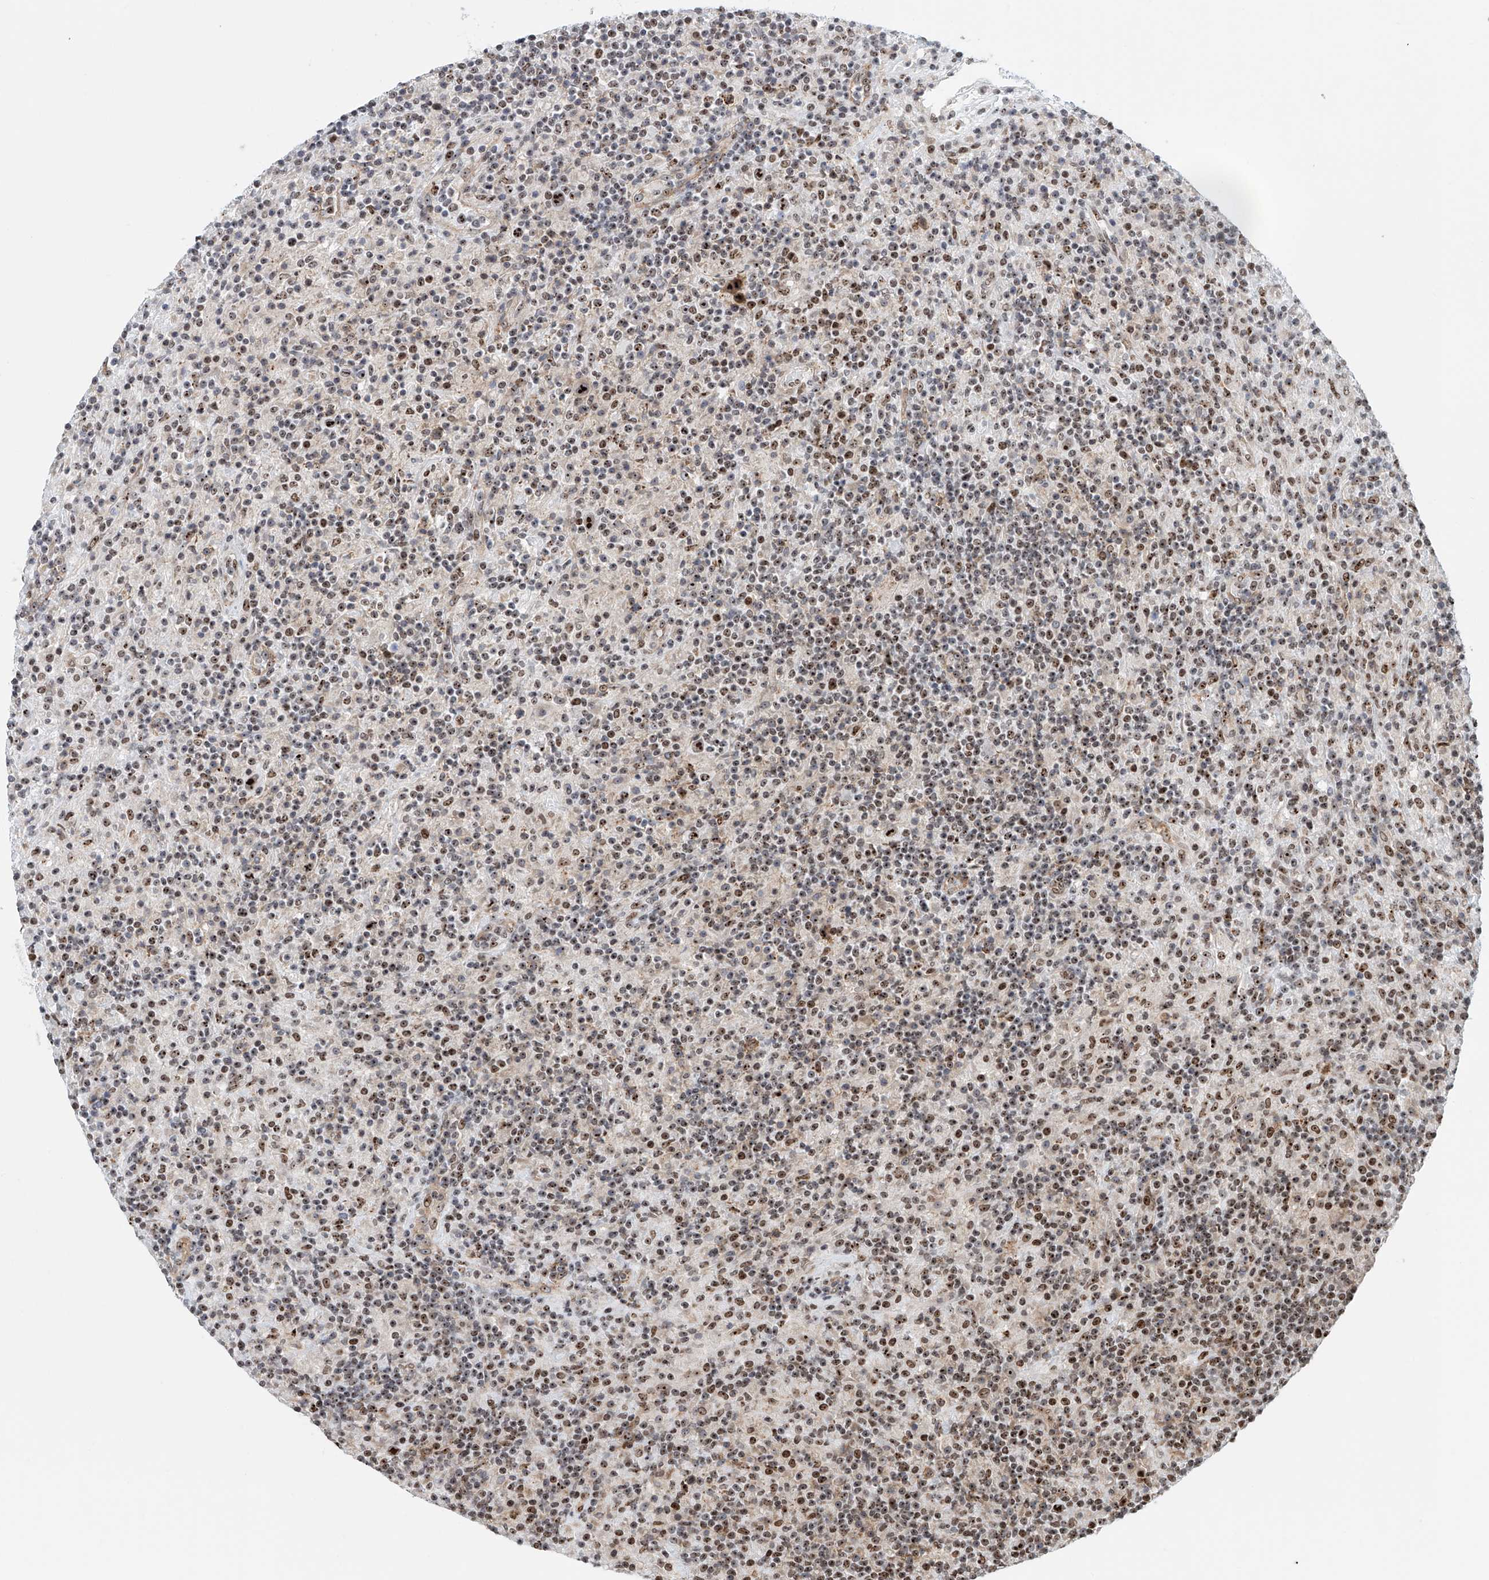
{"staining": {"intensity": "strong", "quantity": ">75%", "location": "nuclear"}, "tissue": "lymphoma", "cell_type": "Tumor cells", "image_type": "cancer", "snomed": [{"axis": "morphology", "description": "Hodgkin's disease, NOS"}, {"axis": "topography", "description": "Lymph node"}], "caption": "This is an image of immunohistochemistry staining of Hodgkin's disease, which shows strong expression in the nuclear of tumor cells.", "gene": "PRUNE2", "patient": {"sex": "male", "age": 70}}